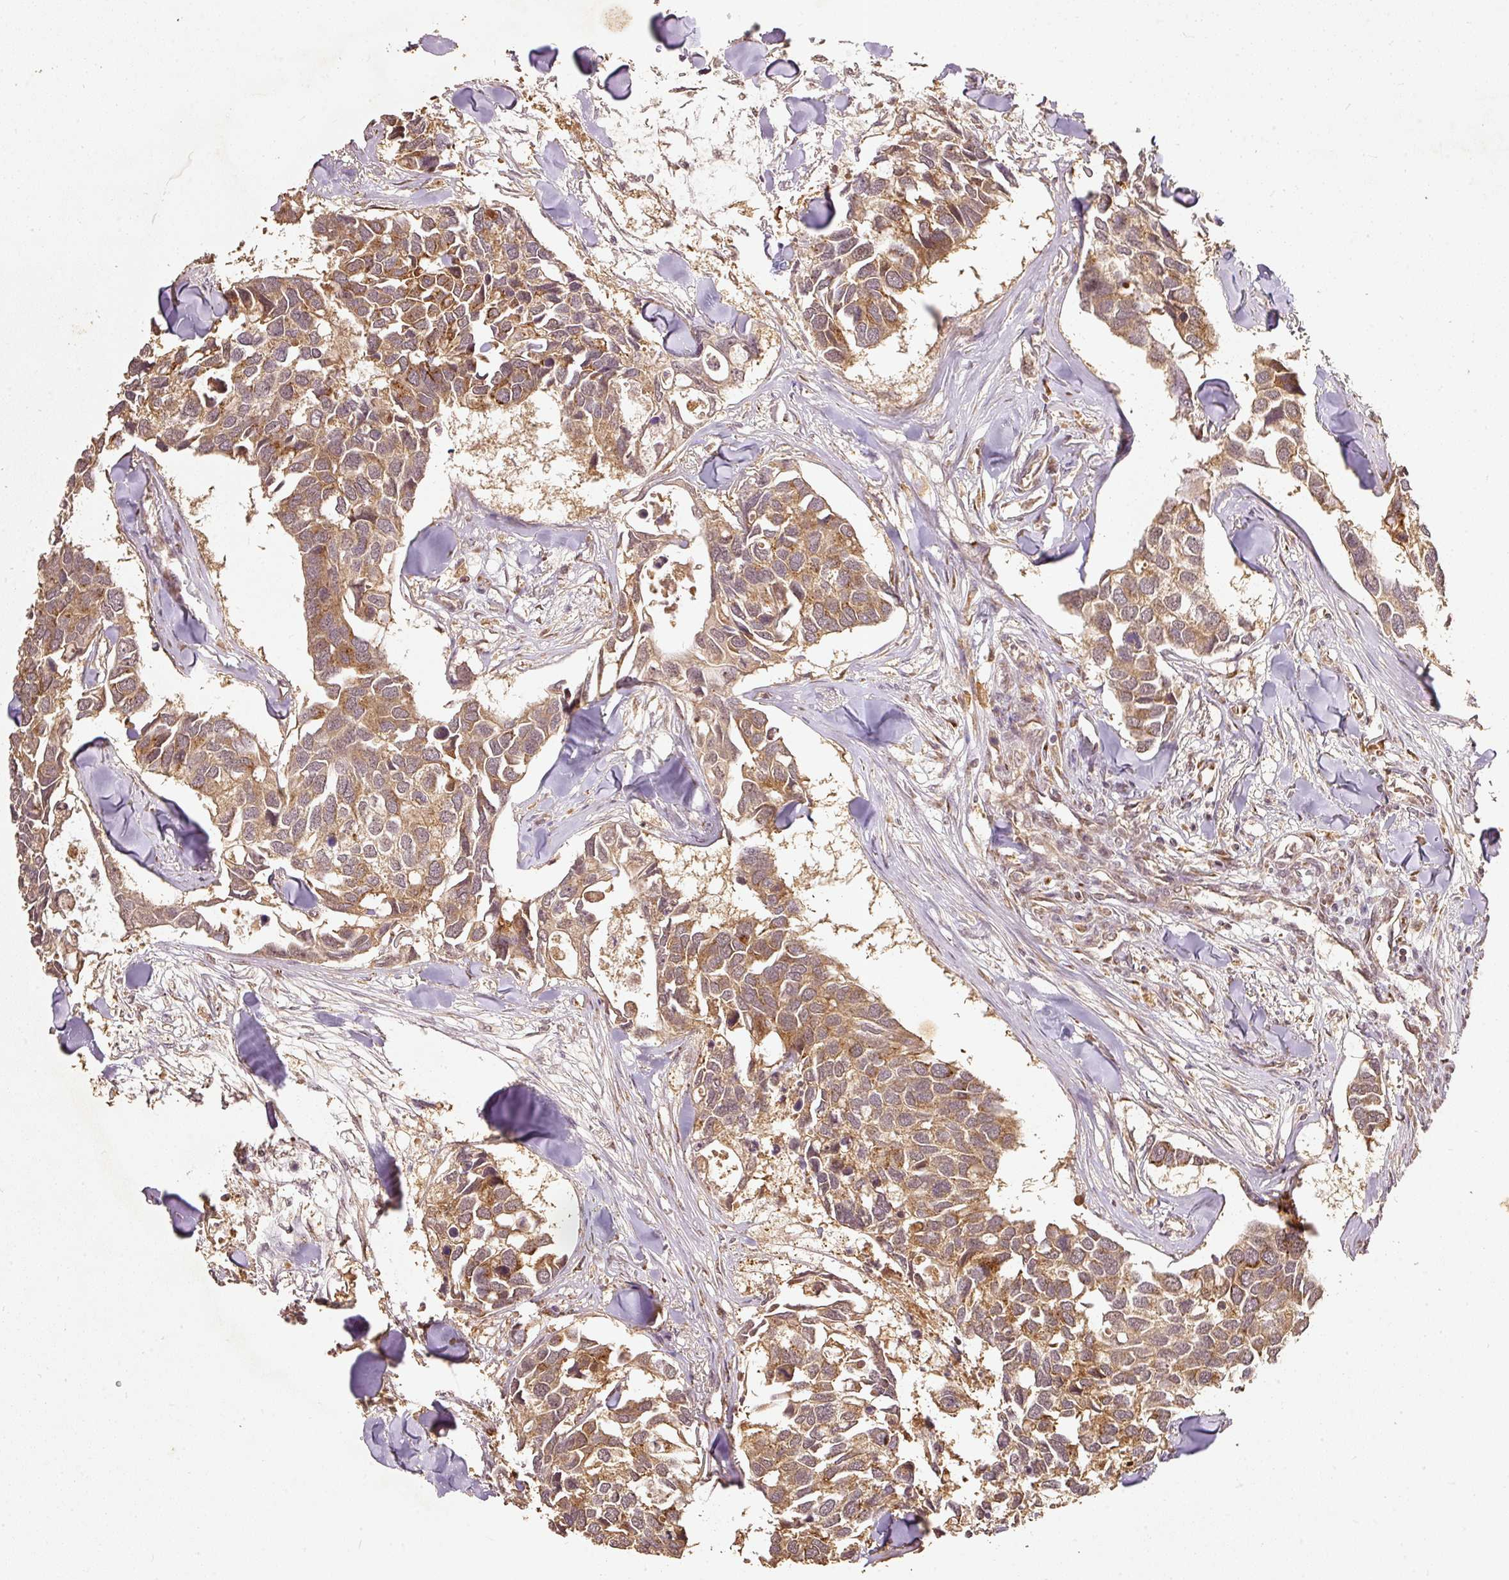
{"staining": {"intensity": "moderate", "quantity": ">75%", "location": "cytoplasmic/membranous"}, "tissue": "breast cancer", "cell_type": "Tumor cells", "image_type": "cancer", "snomed": [{"axis": "morphology", "description": "Duct carcinoma"}, {"axis": "topography", "description": "Breast"}], "caption": "A brown stain labels moderate cytoplasmic/membranous positivity of a protein in human breast invasive ductal carcinoma tumor cells.", "gene": "FUT8", "patient": {"sex": "female", "age": 83}}